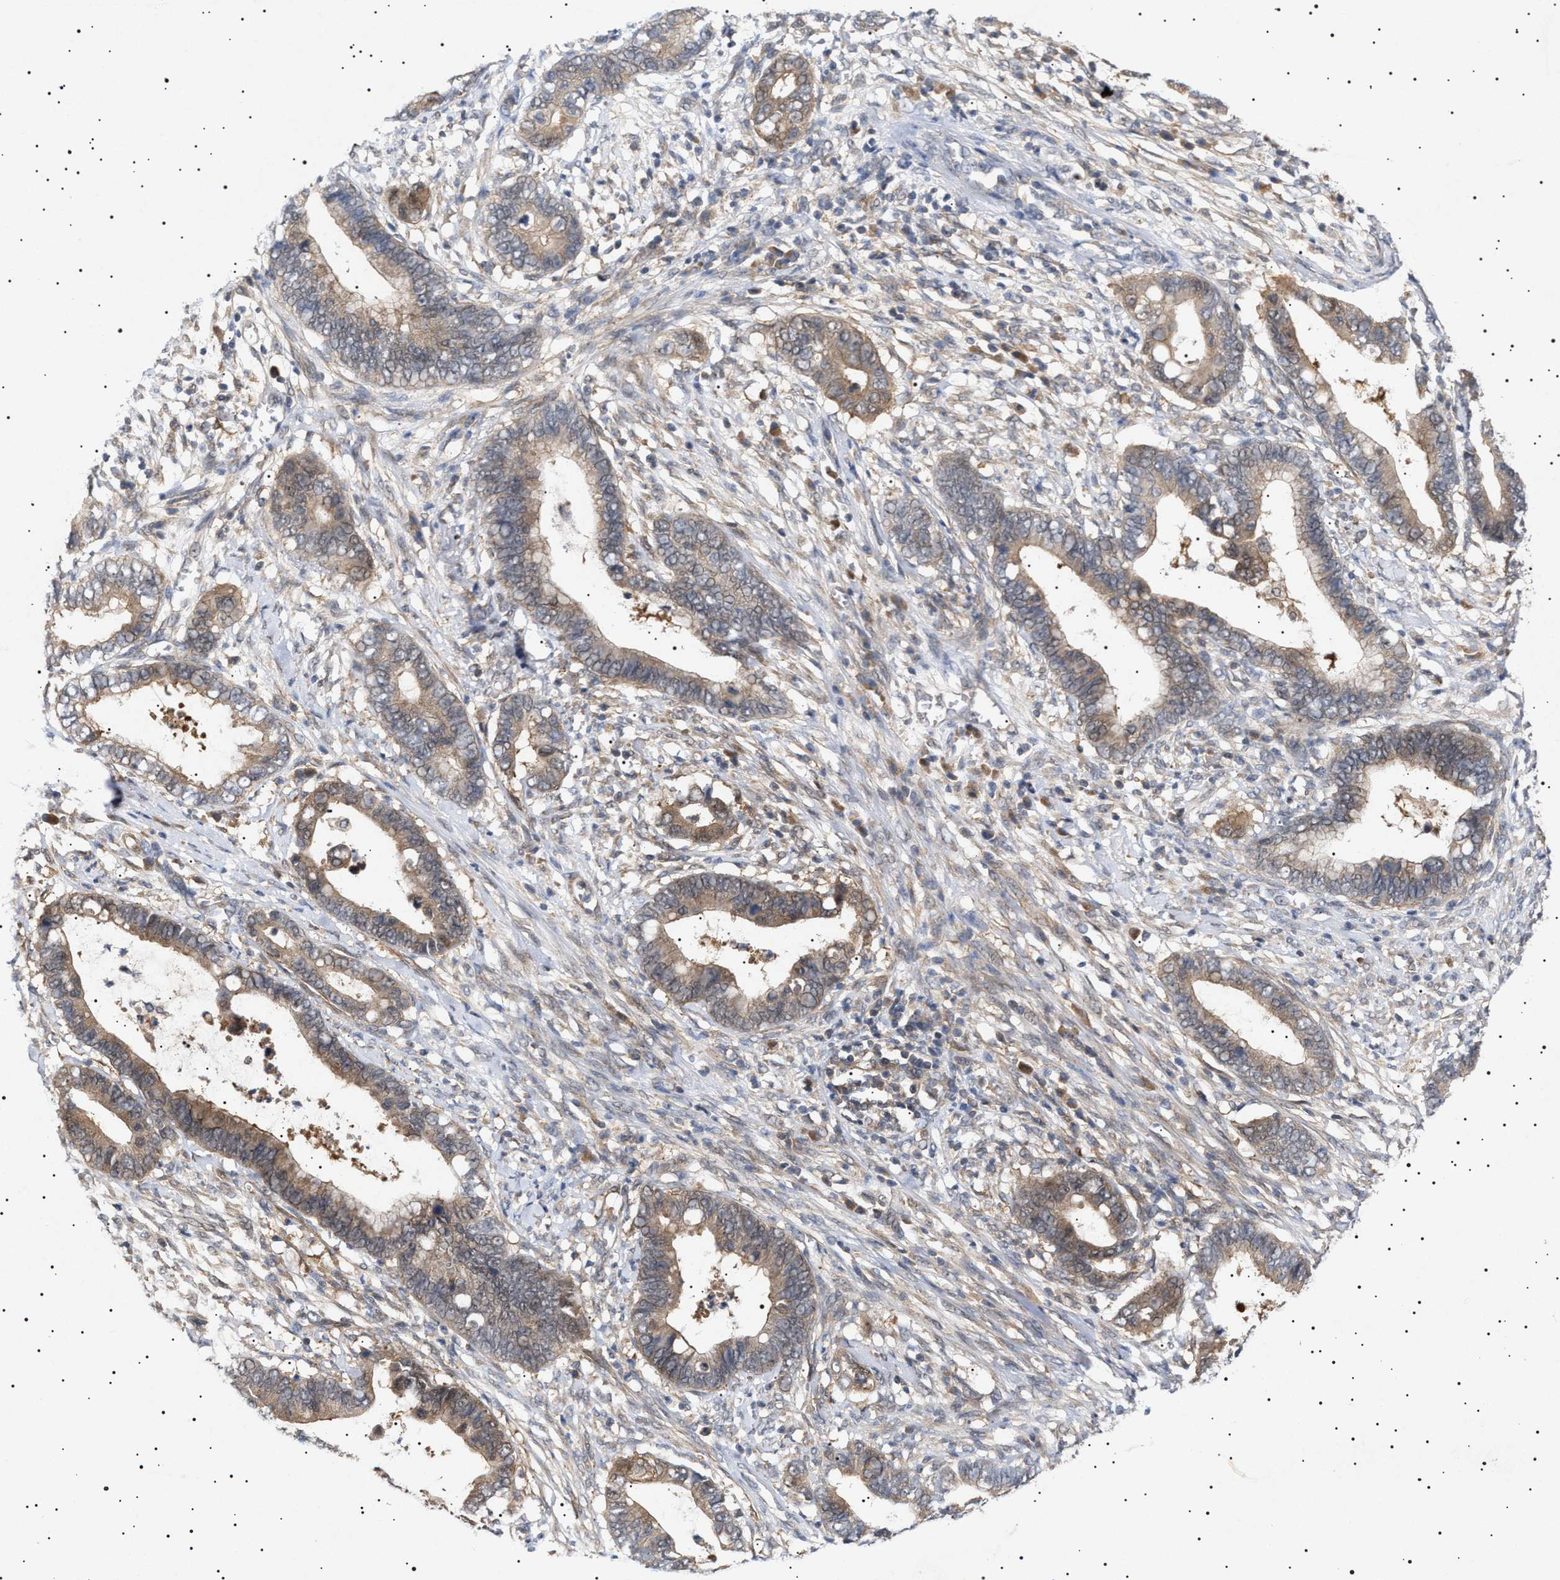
{"staining": {"intensity": "moderate", "quantity": ">75%", "location": "cytoplasmic/membranous"}, "tissue": "cervical cancer", "cell_type": "Tumor cells", "image_type": "cancer", "snomed": [{"axis": "morphology", "description": "Adenocarcinoma, NOS"}, {"axis": "topography", "description": "Cervix"}], "caption": "Immunohistochemical staining of human cervical cancer (adenocarcinoma) shows medium levels of moderate cytoplasmic/membranous positivity in approximately >75% of tumor cells.", "gene": "NPLOC4", "patient": {"sex": "female", "age": 44}}